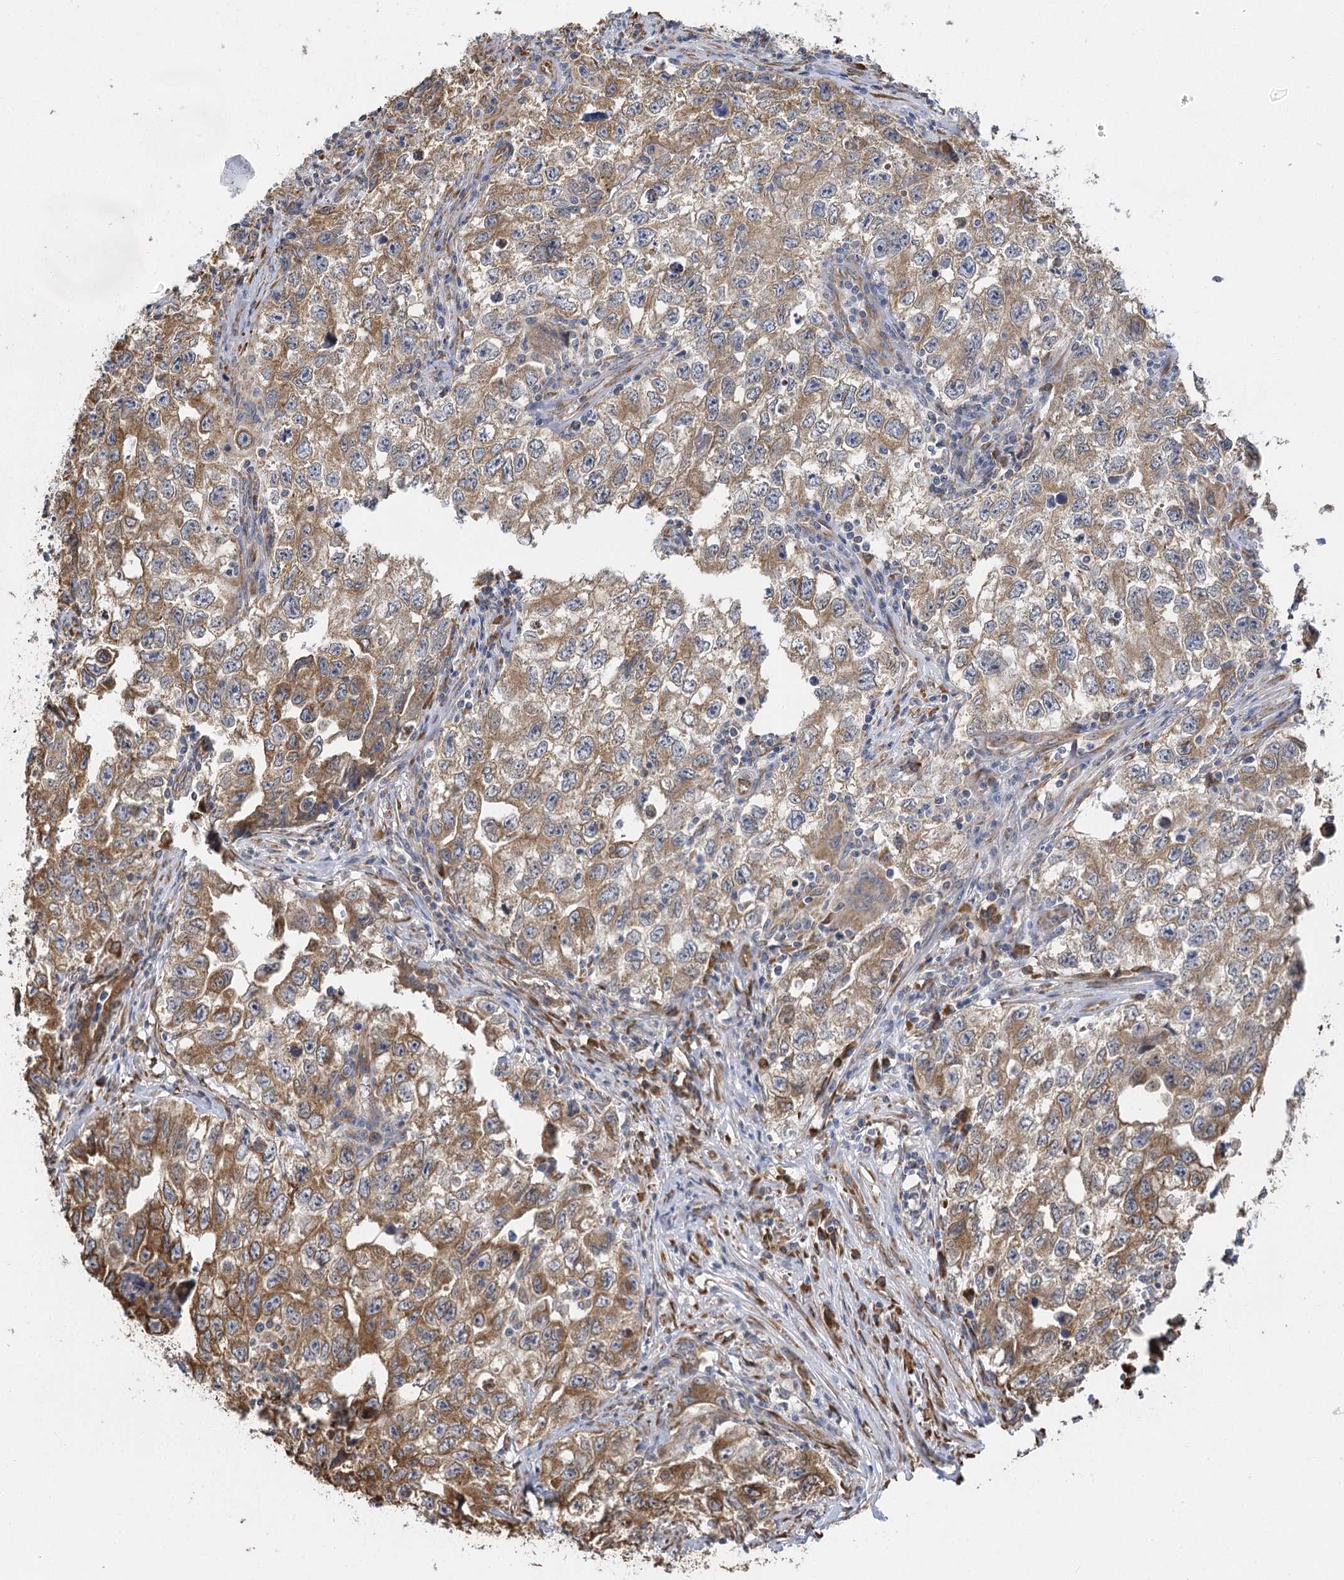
{"staining": {"intensity": "moderate", "quantity": ">75%", "location": "cytoplasmic/membranous"}, "tissue": "testis cancer", "cell_type": "Tumor cells", "image_type": "cancer", "snomed": [{"axis": "morphology", "description": "Seminoma, NOS"}, {"axis": "morphology", "description": "Carcinoma, Embryonal, NOS"}, {"axis": "topography", "description": "Testis"}], "caption": "Testis cancer stained for a protein reveals moderate cytoplasmic/membranous positivity in tumor cells. (IHC, brightfield microscopy, high magnification).", "gene": "IL11RA", "patient": {"sex": "male", "age": 43}}